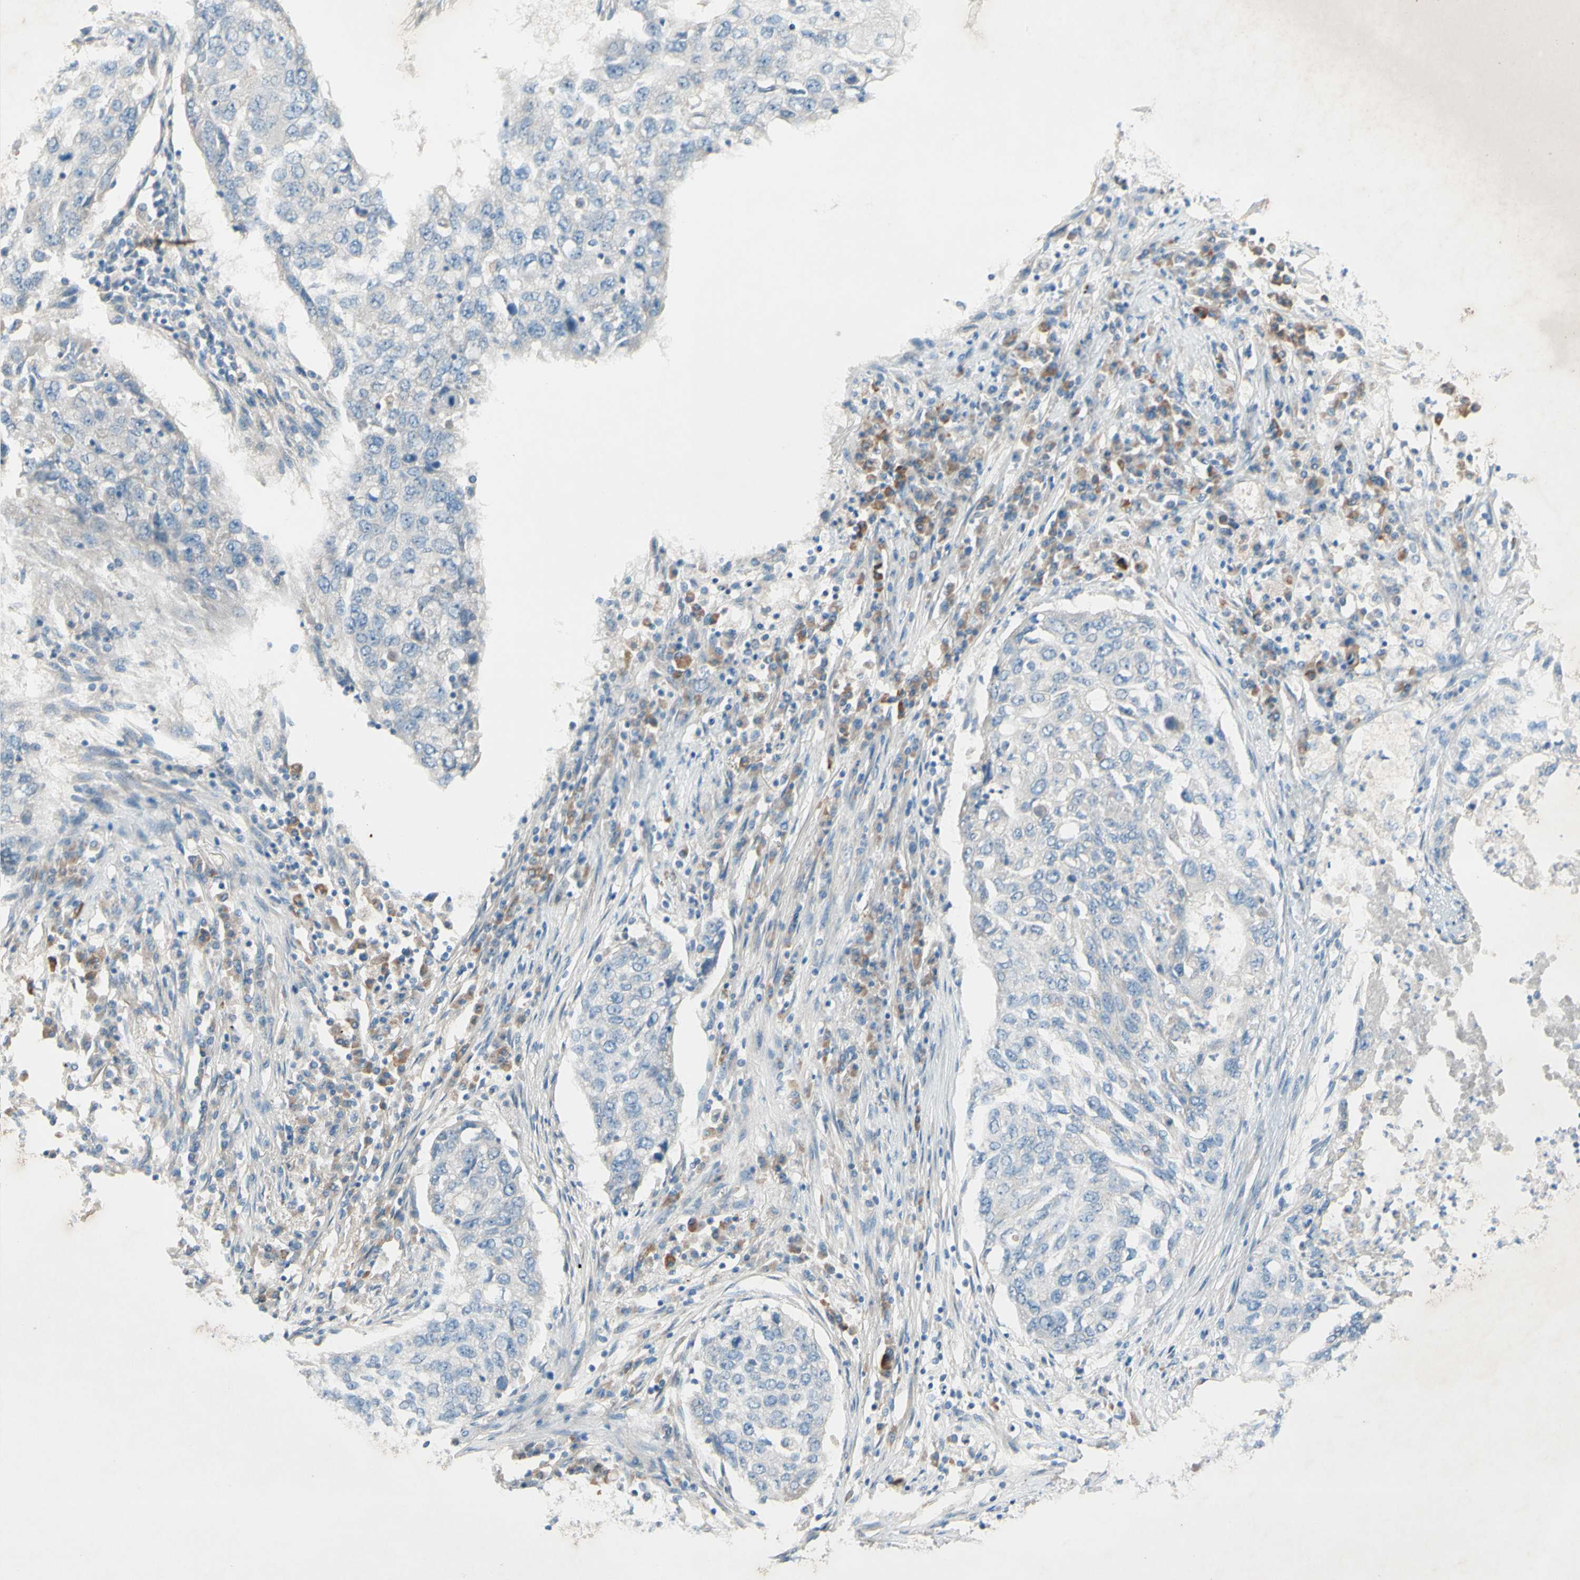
{"staining": {"intensity": "negative", "quantity": "none", "location": "none"}, "tissue": "lung cancer", "cell_type": "Tumor cells", "image_type": "cancer", "snomed": [{"axis": "morphology", "description": "Squamous cell carcinoma, NOS"}, {"axis": "topography", "description": "Lung"}], "caption": "Immunohistochemistry micrograph of neoplastic tissue: human squamous cell carcinoma (lung) stained with DAB demonstrates no significant protein staining in tumor cells. (DAB (3,3'-diaminobenzidine) IHC visualized using brightfield microscopy, high magnification).", "gene": "IL2", "patient": {"sex": "female", "age": 63}}